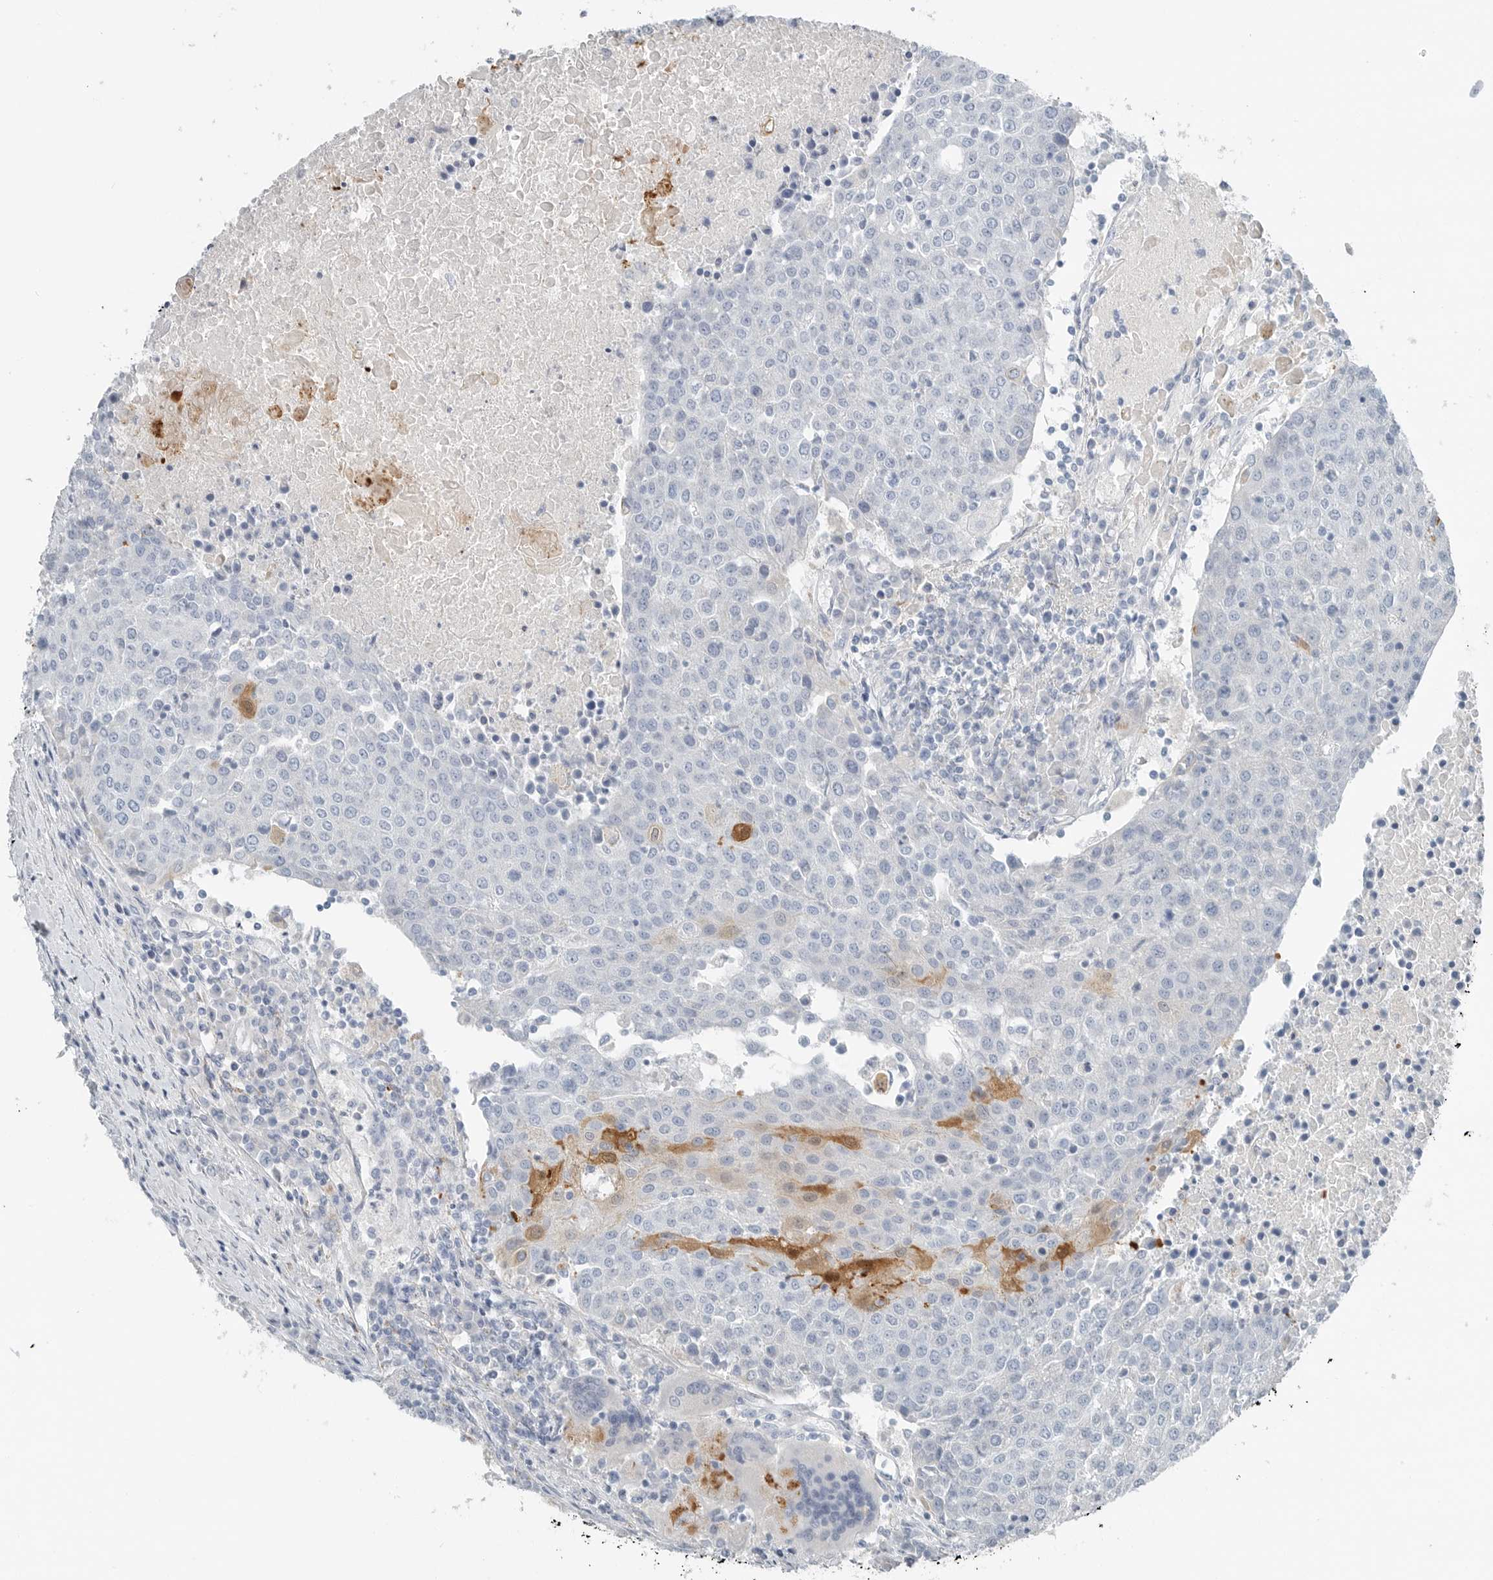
{"staining": {"intensity": "negative", "quantity": "none", "location": "none"}, "tissue": "urothelial cancer", "cell_type": "Tumor cells", "image_type": "cancer", "snomed": [{"axis": "morphology", "description": "Urothelial carcinoma, High grade"}, {"axis": "topography", "description": "Urinary bladder"}], "caption": "Immunohistochemistry (IHC) histopathology image of urothelial cancer stained for a protein (brown), which displays no staining in tumor cells.", "gene": "SERPINB7", "patient": {"sex": "female", "age": 85}}